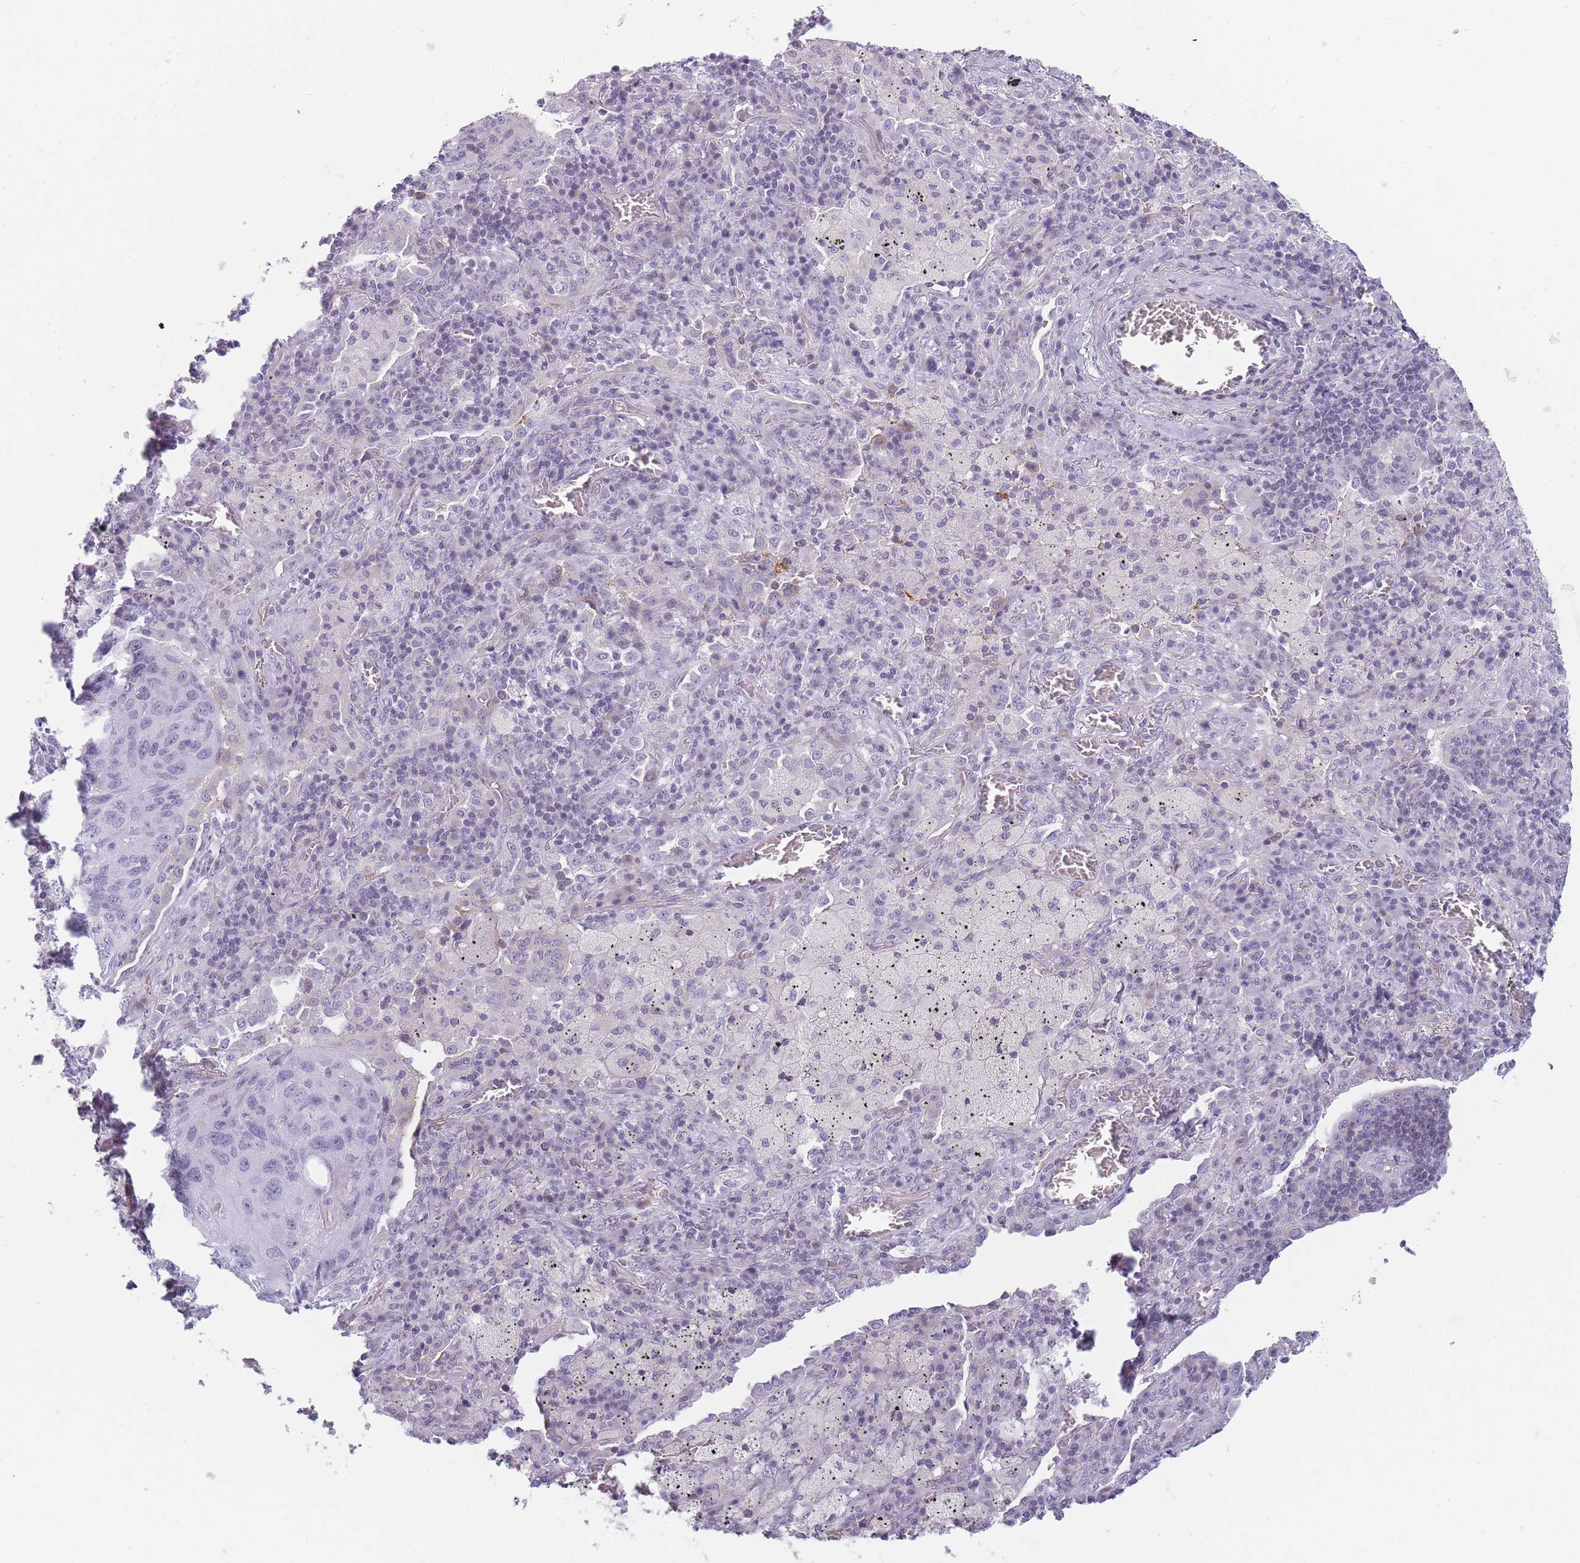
{"staining": {"intensity": "negative", "quantity": "none", "location": "none"}, "tissue": "lung cancer", "cell_type": "Tumor cells", "image_type": "cancer", "snomed": [{"axis": "morphology", "description": "Squamous cell carcinoma, NOS"}, {"axis": "topography", "description": "Lung"}], "caption": "Immunohistochemical staining of human lung cancer demonstrates no significant positivity in tumor cells. Nuclei are stained in blue.", "gene": "GGT1", "patient": {"sex": "female", "age": 63}}